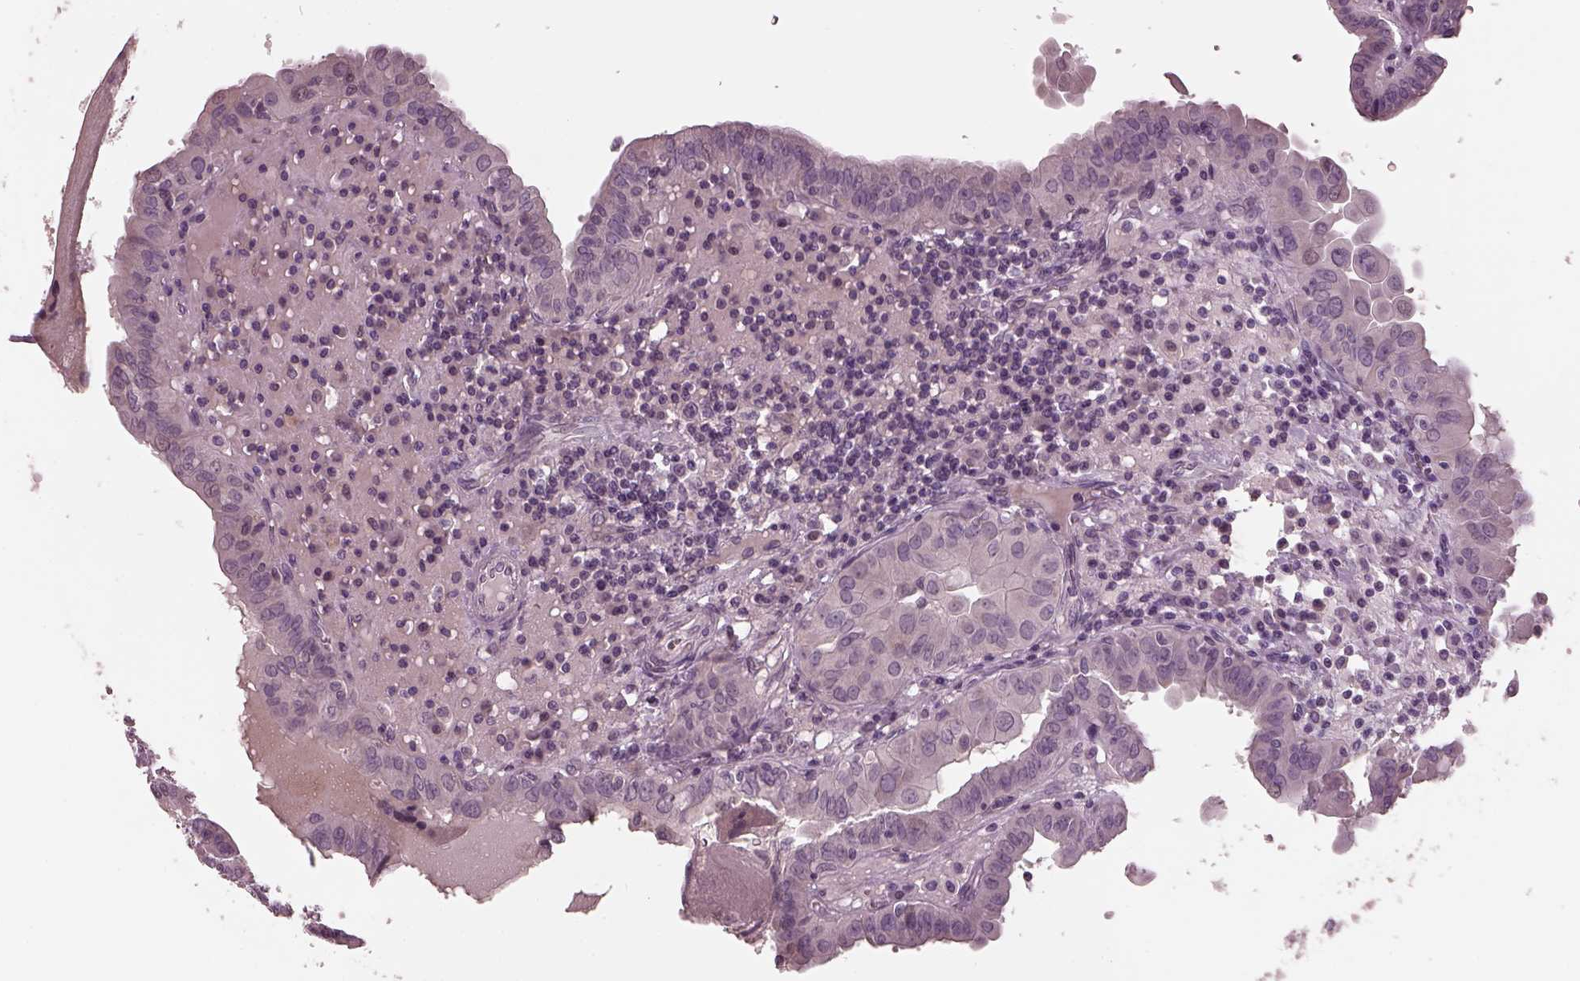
{"staining": {"intensity": "negative", "quantity": "none", "location": "none"}, "tissue": "thyroid cancer", "cell_type": "Tumor cells", "image_type": "cancer", "snomed": [{"axis": "morphology", "description": "Papillary adenocarcinoma, NOS"}, {"axis": "topography", "description": "Thyroid gland"}], "caption": "Tumor cells show no significant staining in thyroid cancer.", "gene": "RCVRN", "patient": {"sex": "female", "age": 37}}